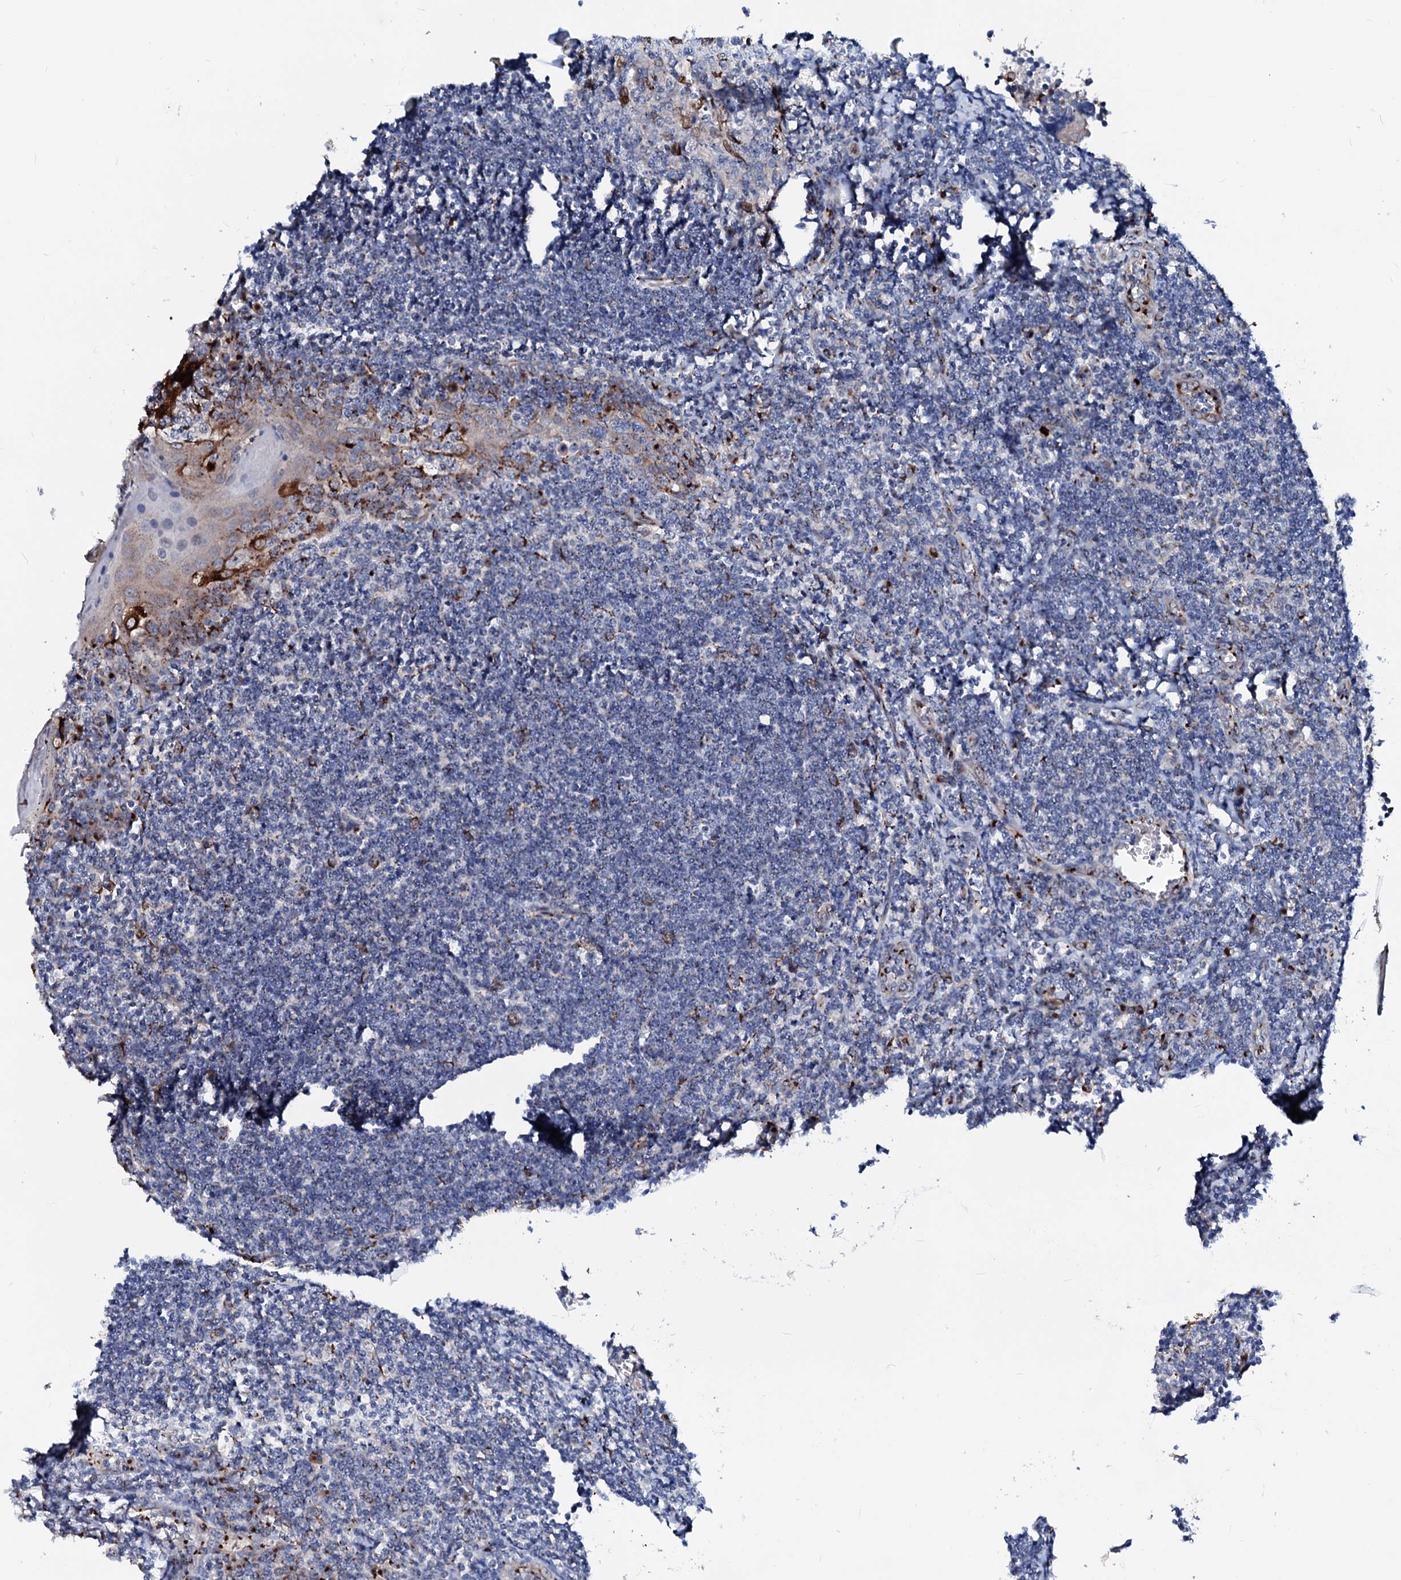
{"staining": {"intensity": "negative", "quantity": "none", "location": "none"}, "tissue": "tonsil", "cell_type": "Germinal center cells", "image_type": "normal", "snomed": [{"axis": "morphology", "description": "Normal tissue, NOS"}, {"axis": "topography", "description": "Tonsil"}], "caption": "Tonsil stained for a protein using immunohistochemistry (IHC) reveals no expression germinal center cells.", "gene": "TMCO3", "patient": {"sex": "male", "age": 27}}